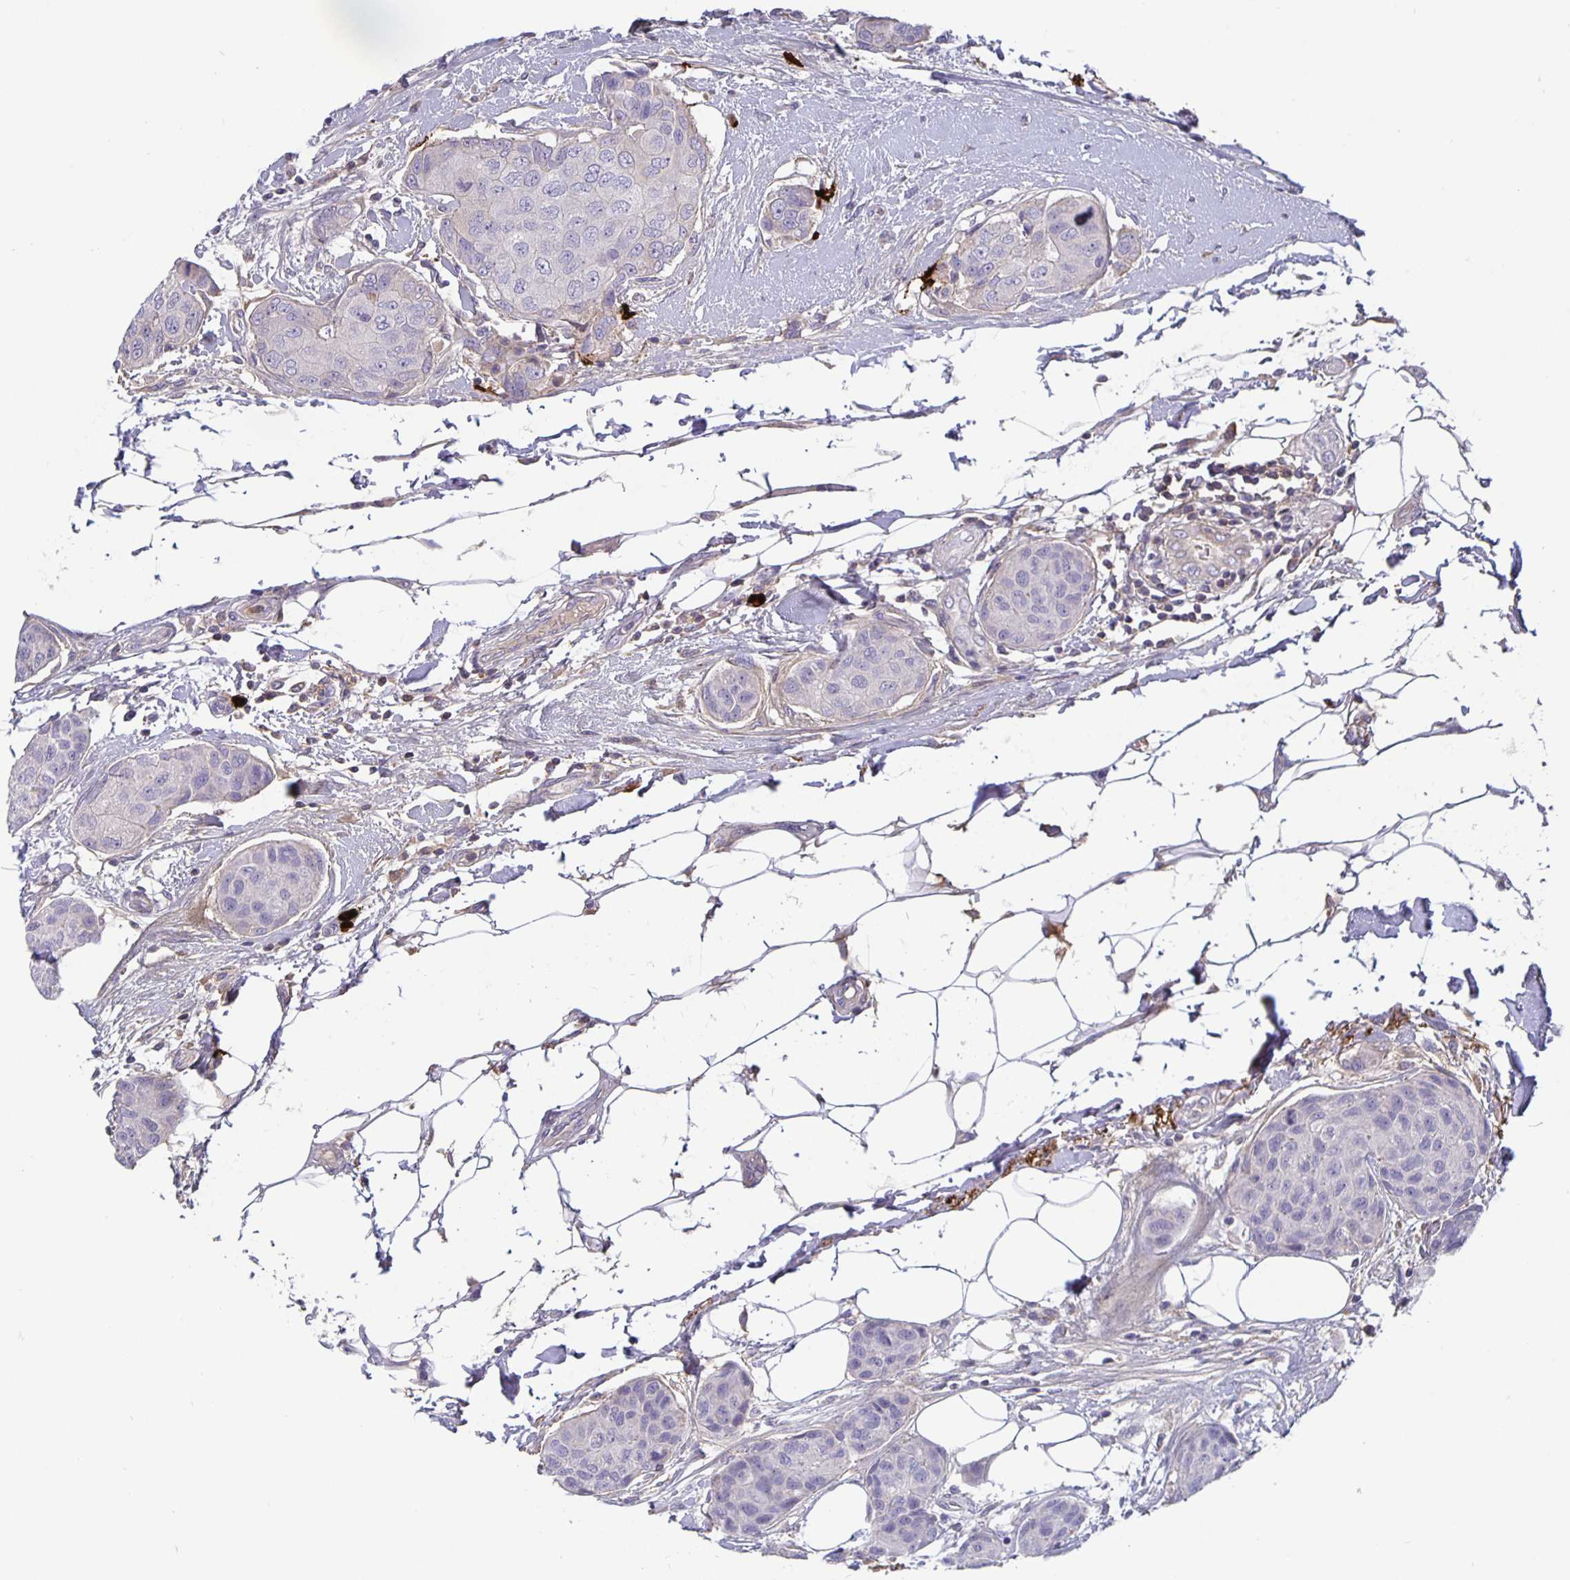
{"staining": {"intensity": "negative", "quantity": "none", "location": "none"}, "tissue": "breast cancer", "cell_type": "Tumor cells", "image_type": "cancer", "snomed": [{"axis": "morphology", "description": "Duct carcinoma"}, {"axis": "topography", "description": "Breast"}, {"axis": "topography", "description": "Lymph node"}], "caption": "Tumor cells show no significant protein positivity in breast cancer.", "gene": "GDF15", "patient": {"sex": "female", "age": 80}}